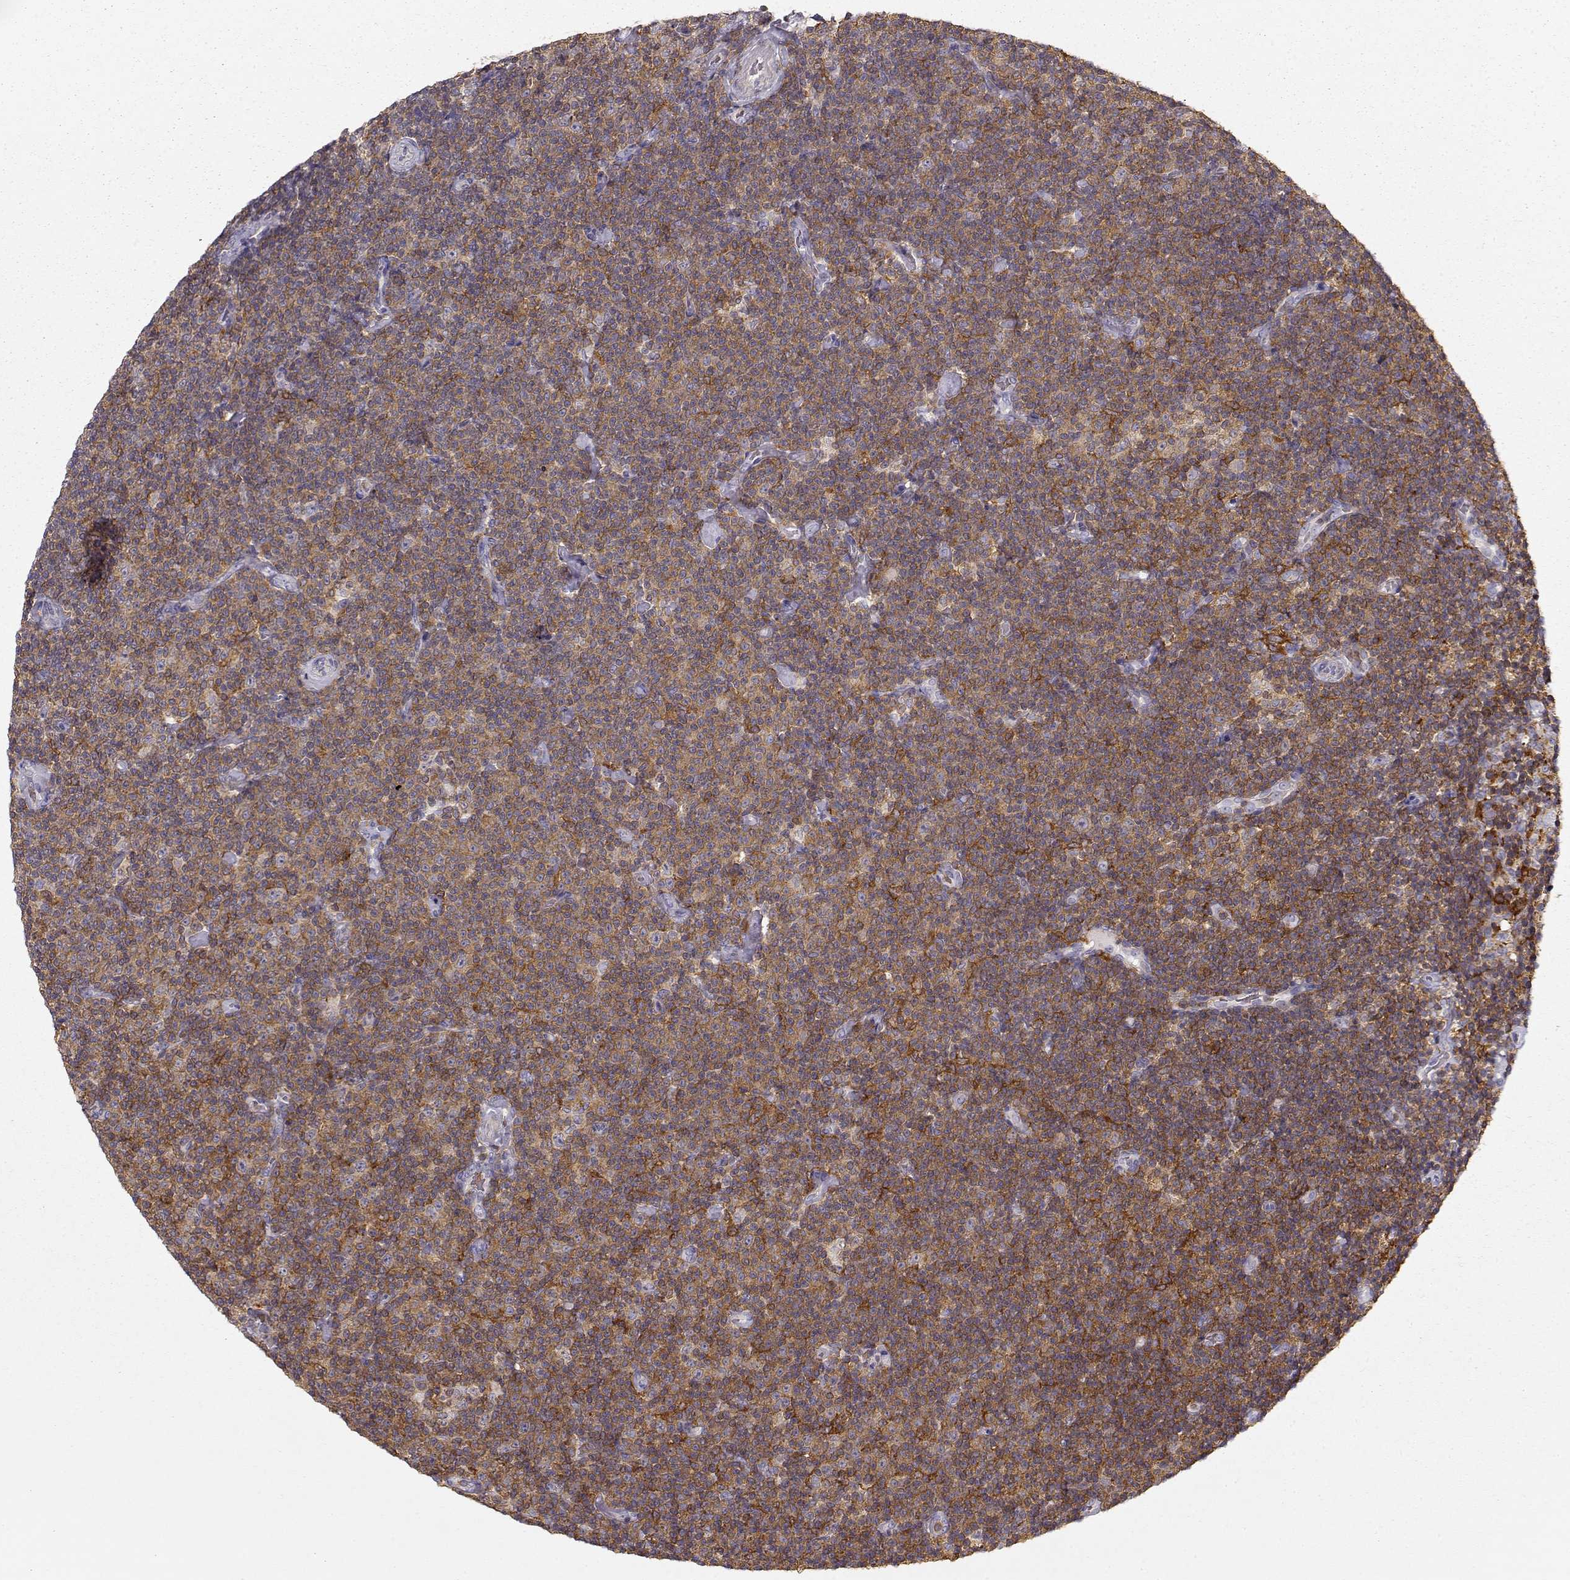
{"staining": {"intensity": "moderate", "quantity": ">75%", "location": "cytoplasmic/membranous"}, "tissue": "lymphoma", "cell_type": "Tumor cells", "image_type": "cancer", "snomed": [{"axis": "morphology", "description": "Malignant lymphoma, non-Hodgkin's type, Low grade"}, {"axis": "topography", "description": "Lymph node"}], "caption": "About >75% of tumor cells in human malignant lymphoma, non-Hodgkin's type (low-grade) demonstrate moderate cytoplasmic/membranous protein expression as visualized by brown immunohistochemical staining.", "gene": "VAV1", "patient": {"sex": "male", "age": 81}}